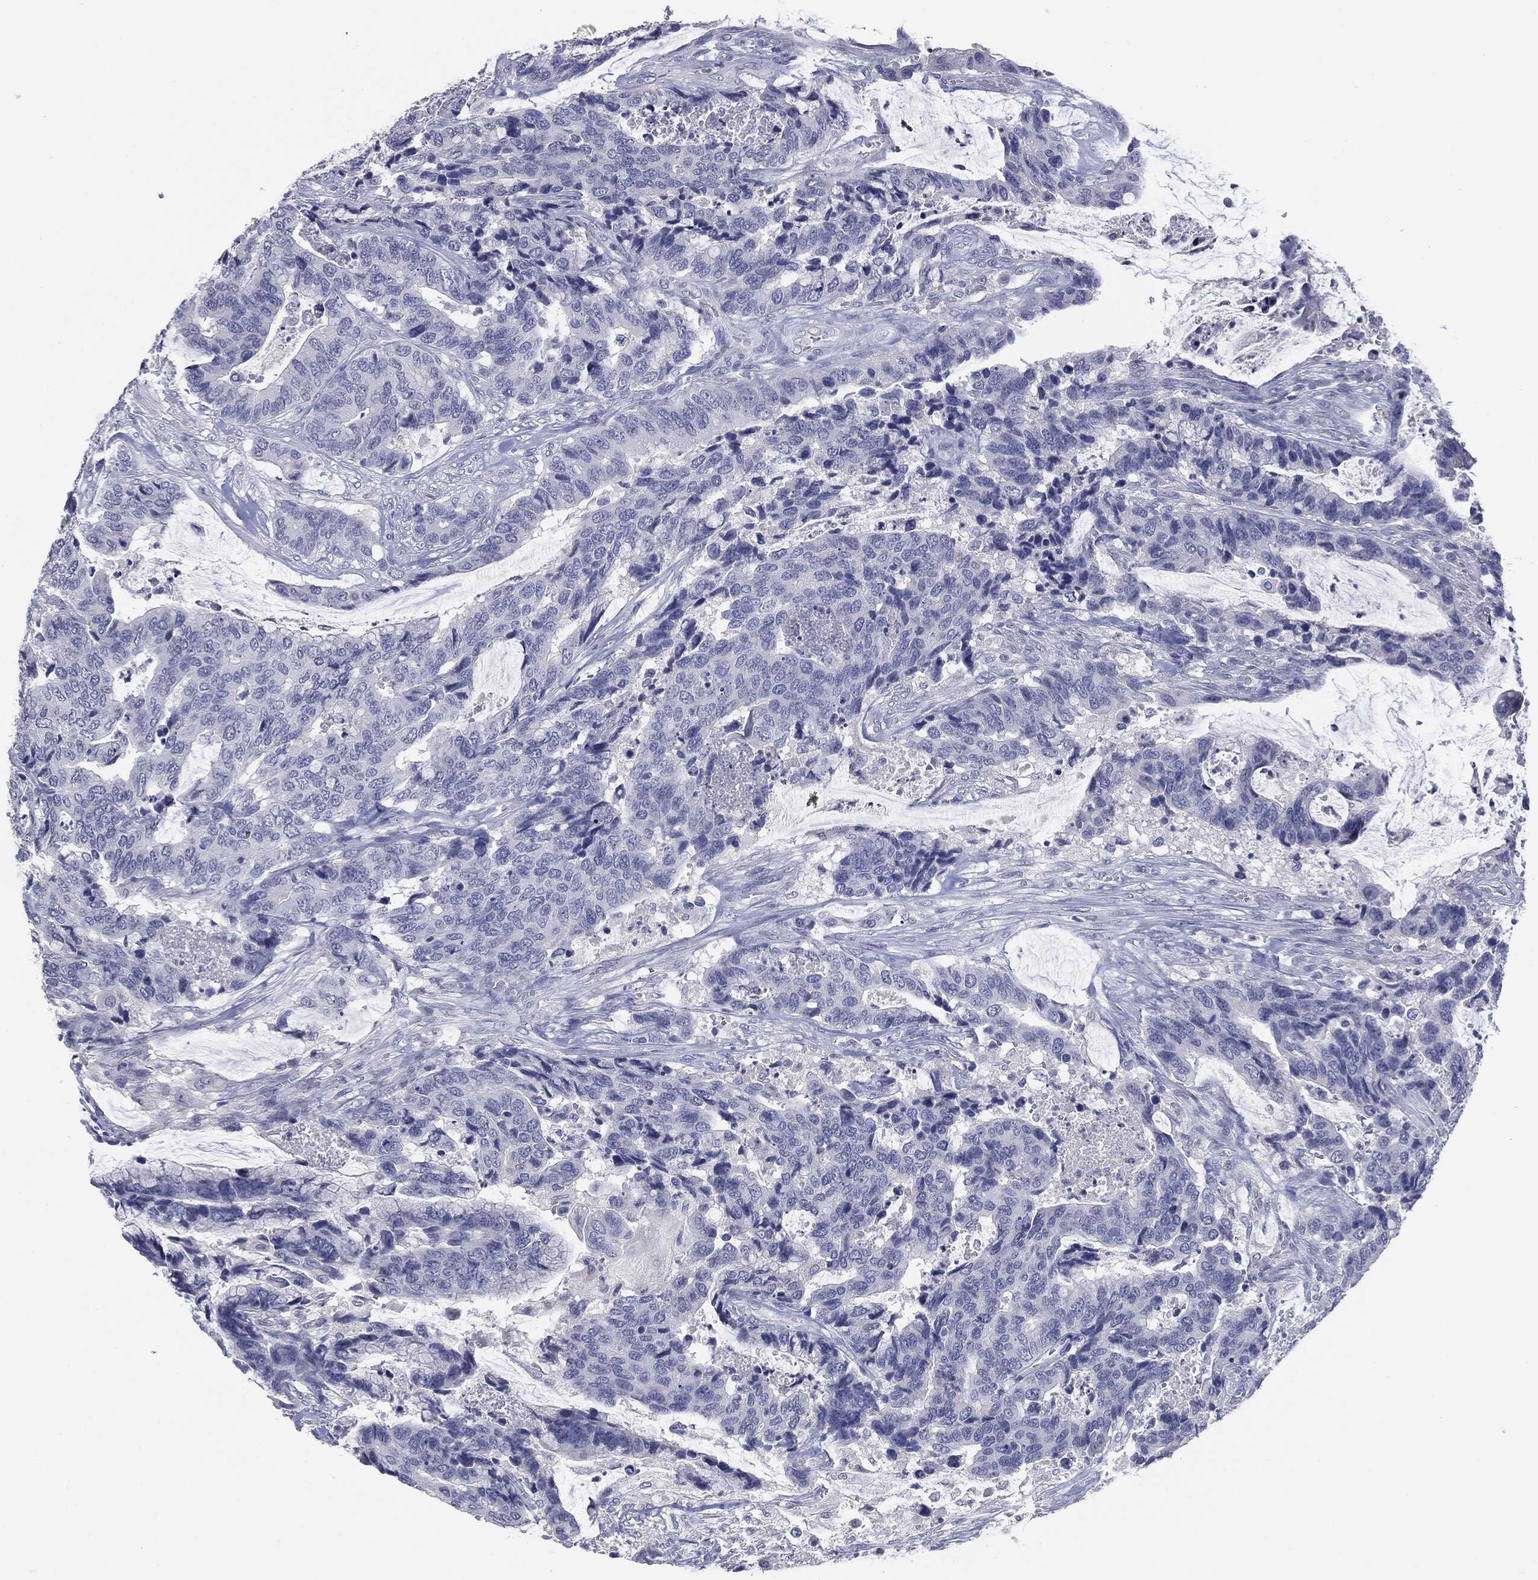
{"staining": {"intensity": "negative", "quantity": "none", "location": "none"}, "tissue": "colorectal cancer", "cell_type": "Tumor cells", "image_type": "cancer", "snomed": [{"axis": "morphology", "description": "Adenocarcinoma, NOS"}, {"axis": "topography", "description": "Rectum"}], "caption": "Histopathology image shows no significant protein staining in tumor cells of colorectal cancer (adenocarcinoma).", "gene": "TSHB", "patient": {"sex": "female", "age": 59}}